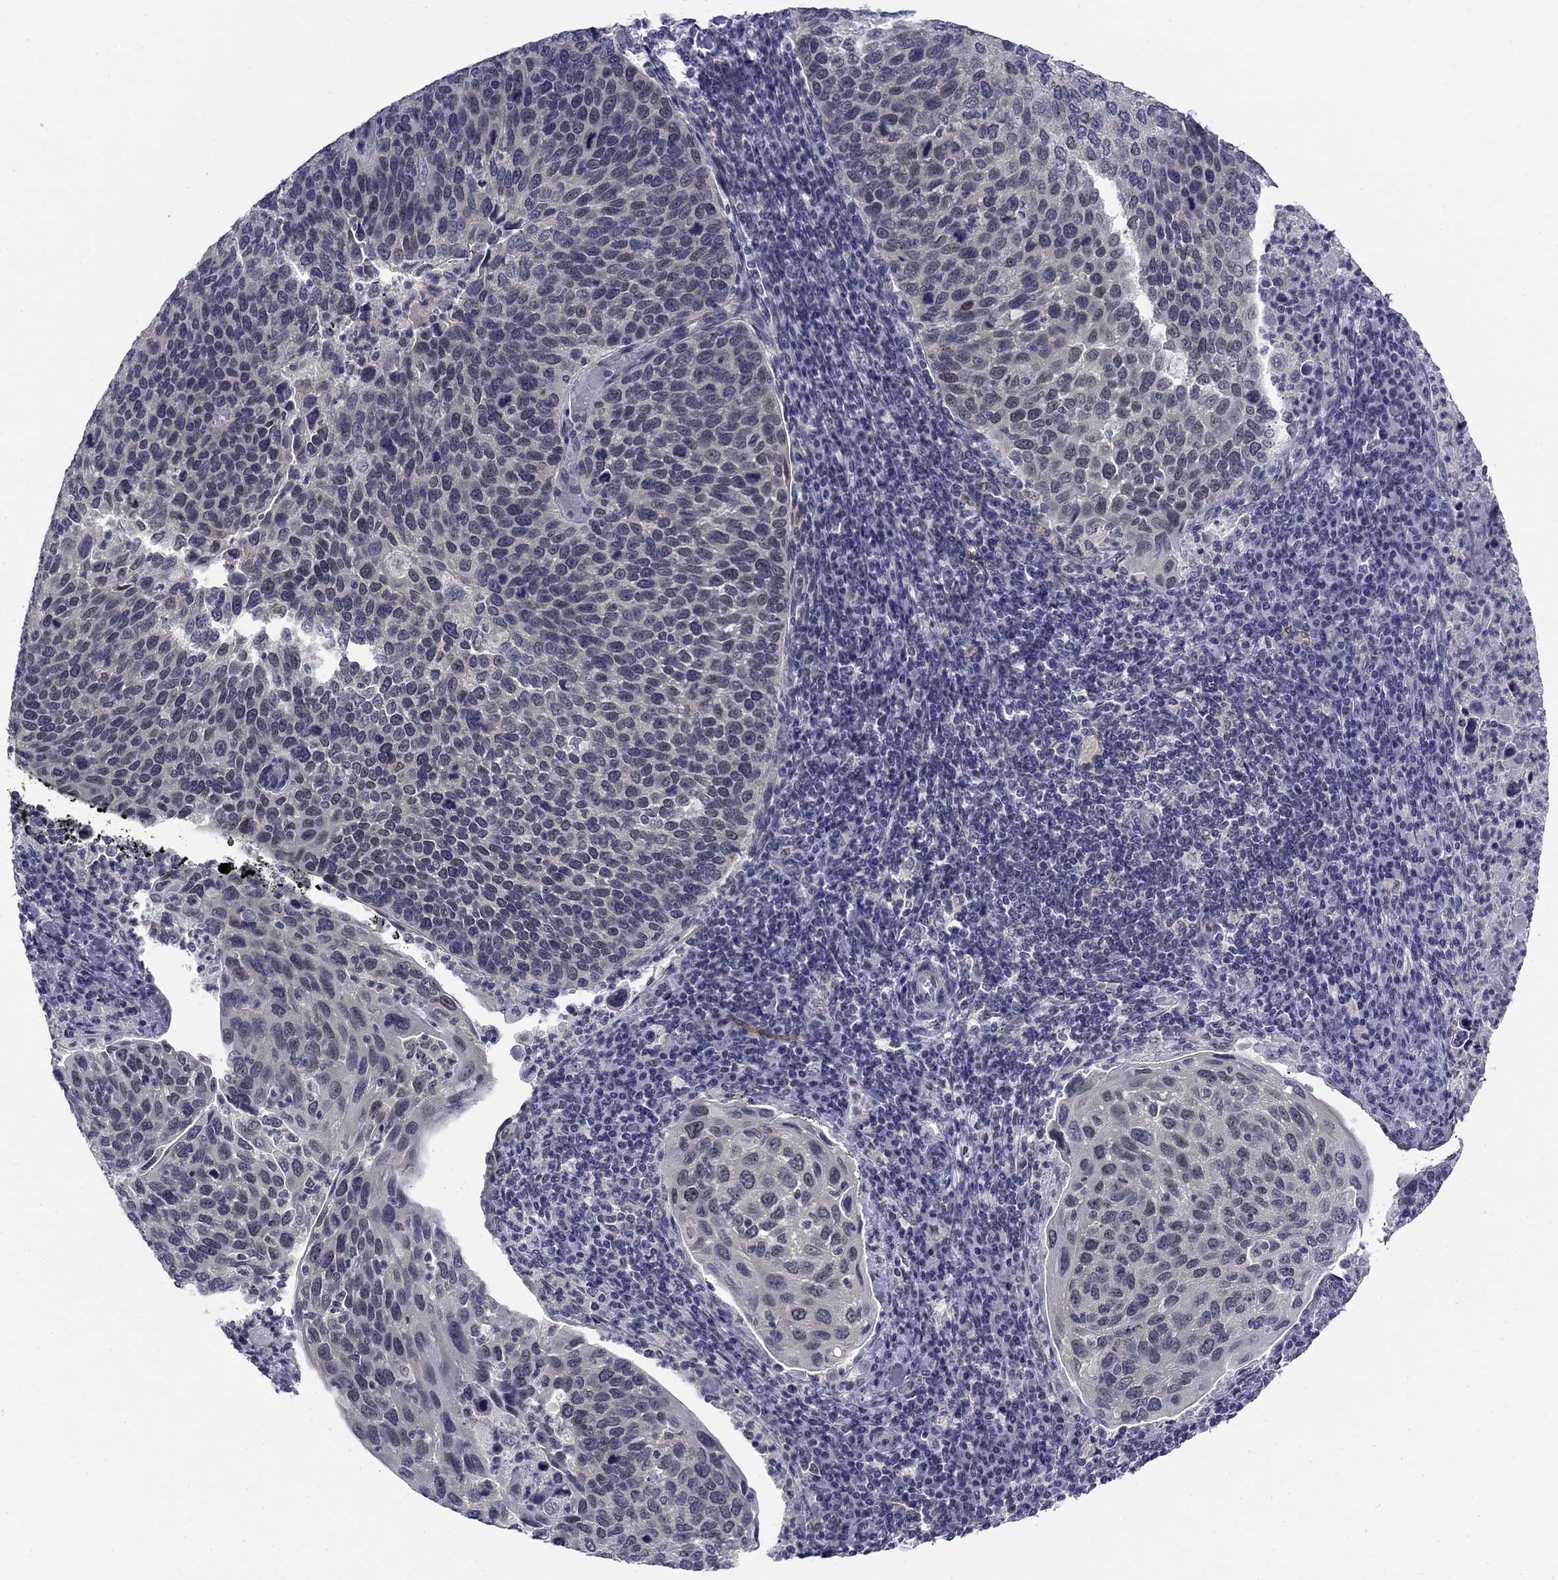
{"staining": {"intensity": "negative", "quantity": "none", "location": "none"}, "tissue": "cervical cancer", "cell_type": "Tumor cells", "image_type": "cancer", "snomed": [{"axis": "morphology", "description": "Squamous cell carcinoma, NOS"}, {"axis": "topography", "description": "Cervix"}], "caption": "Immunohistochemistry (IHC) of squamous cell carcinoma (cervical) displays no staining in tumor cells.", "gene": "TIGD4", "patient": {"sex": "female", "age": 54}}